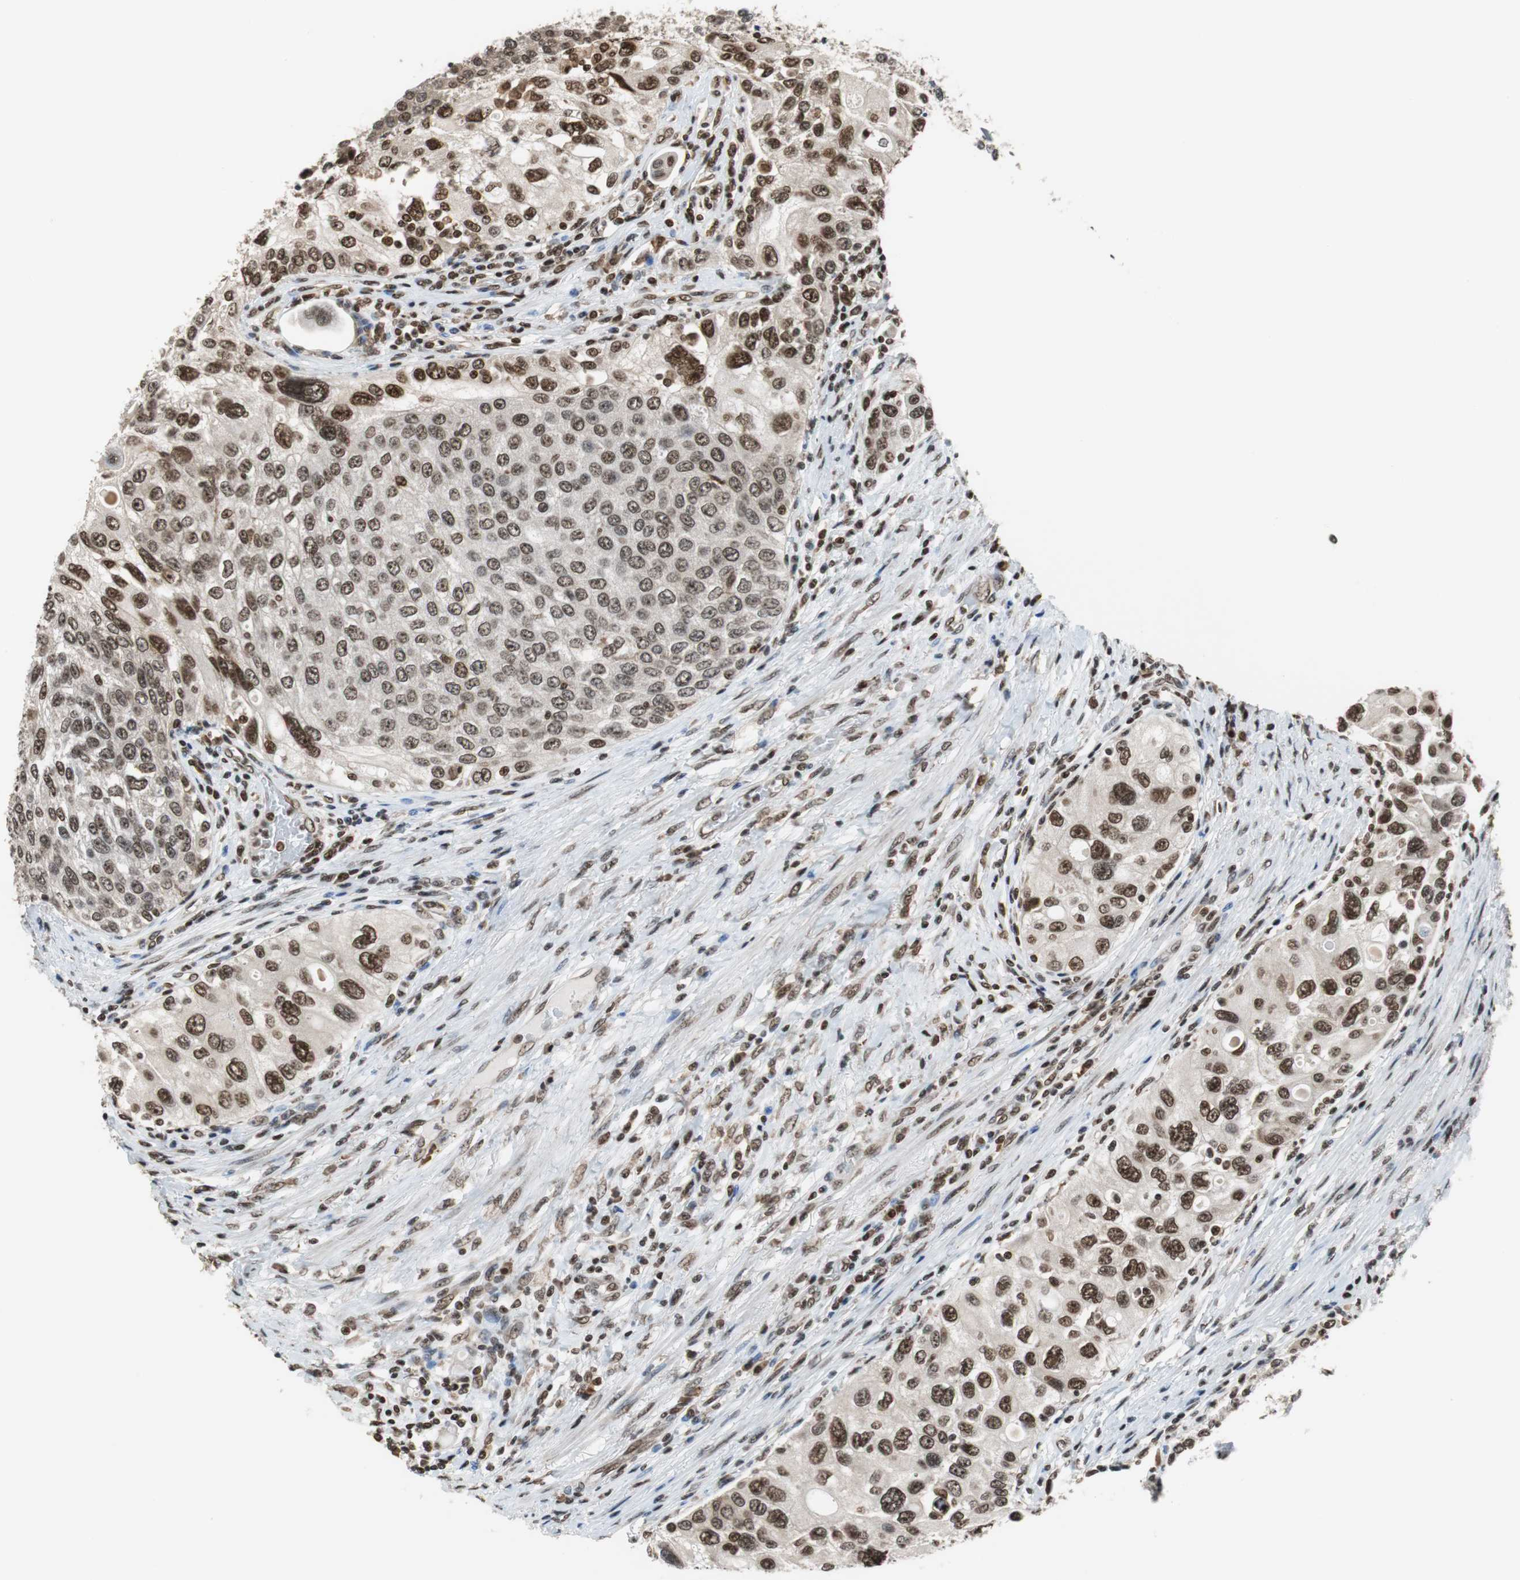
{"staining": {"intensity": "strong", "quantity": ">75%", "location": "nuclear"}, "tissue": "urothelial cancer", "cell_type": "Tumor cells", "image_type": "cancer", "snomed": [{"axis": "morphology", "description": "Urothelial carcinoma, High grade"}, {"axis": "topography", "description": "Urinary bladder"}], "caption": "A brown stain shows strong nuclear staining of a protein in high-grade urothelial carcinoma tumor cells.", "gene": "REST", "patient": {"sex": "female", "age": 56}}